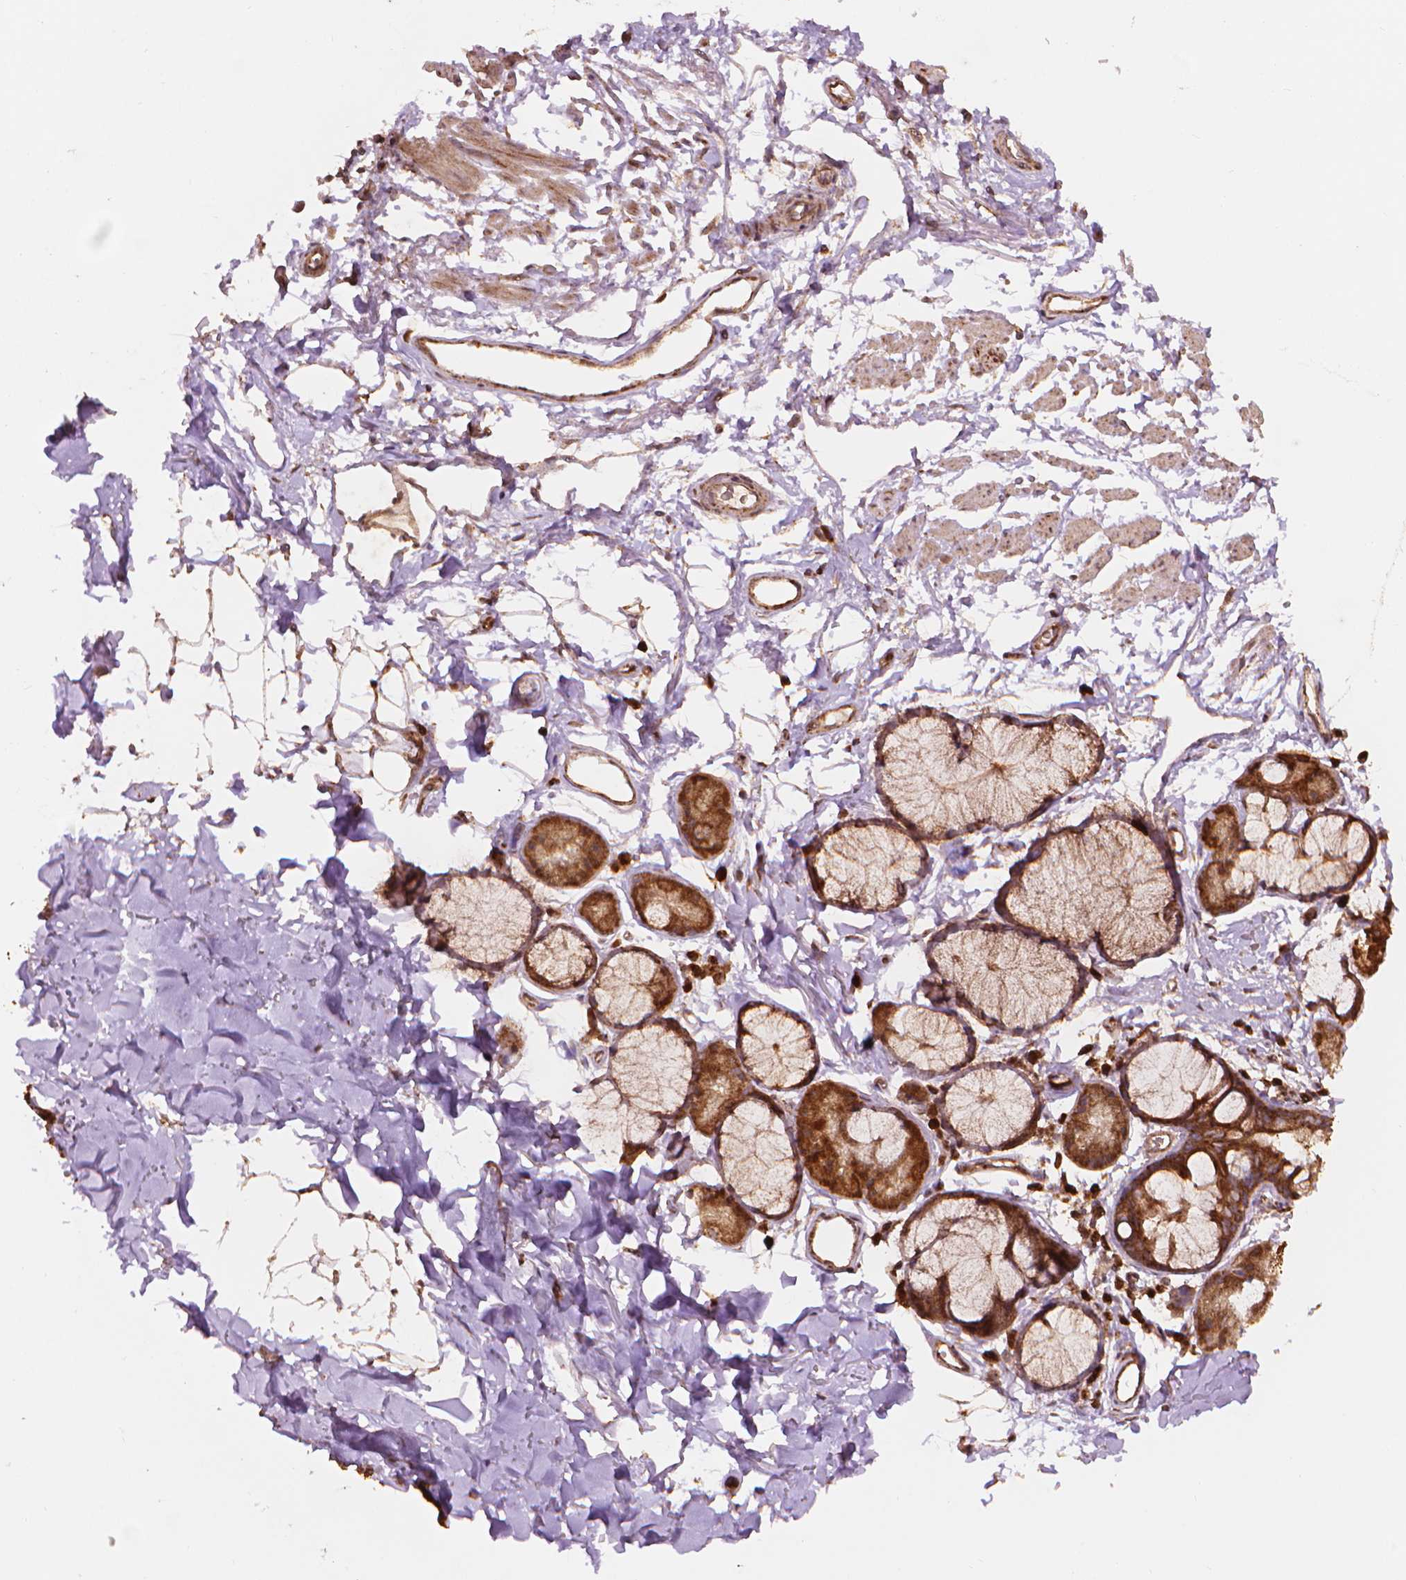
{"staining": {"intensity": "moderate", "quantity": ">75%", "location": "nuclear"}, "tissue": "adipose tissue", "cell_type": "Adipocytes", "image_type": "normal", "snomed": [{"axis": "morphology", "description": "Normal tissue, NOS"}, {"axis": "topography", "description": "Cartilage tissue"}, {"axis": "topography", "description": "Bronchus"}], "caption": "The immunohistochemical stain highlights moderate nuclear expression in adipocytes of benign adipose tissue.", "gene": "VARS2", "patient": {"sex": "female", "age": 79}}